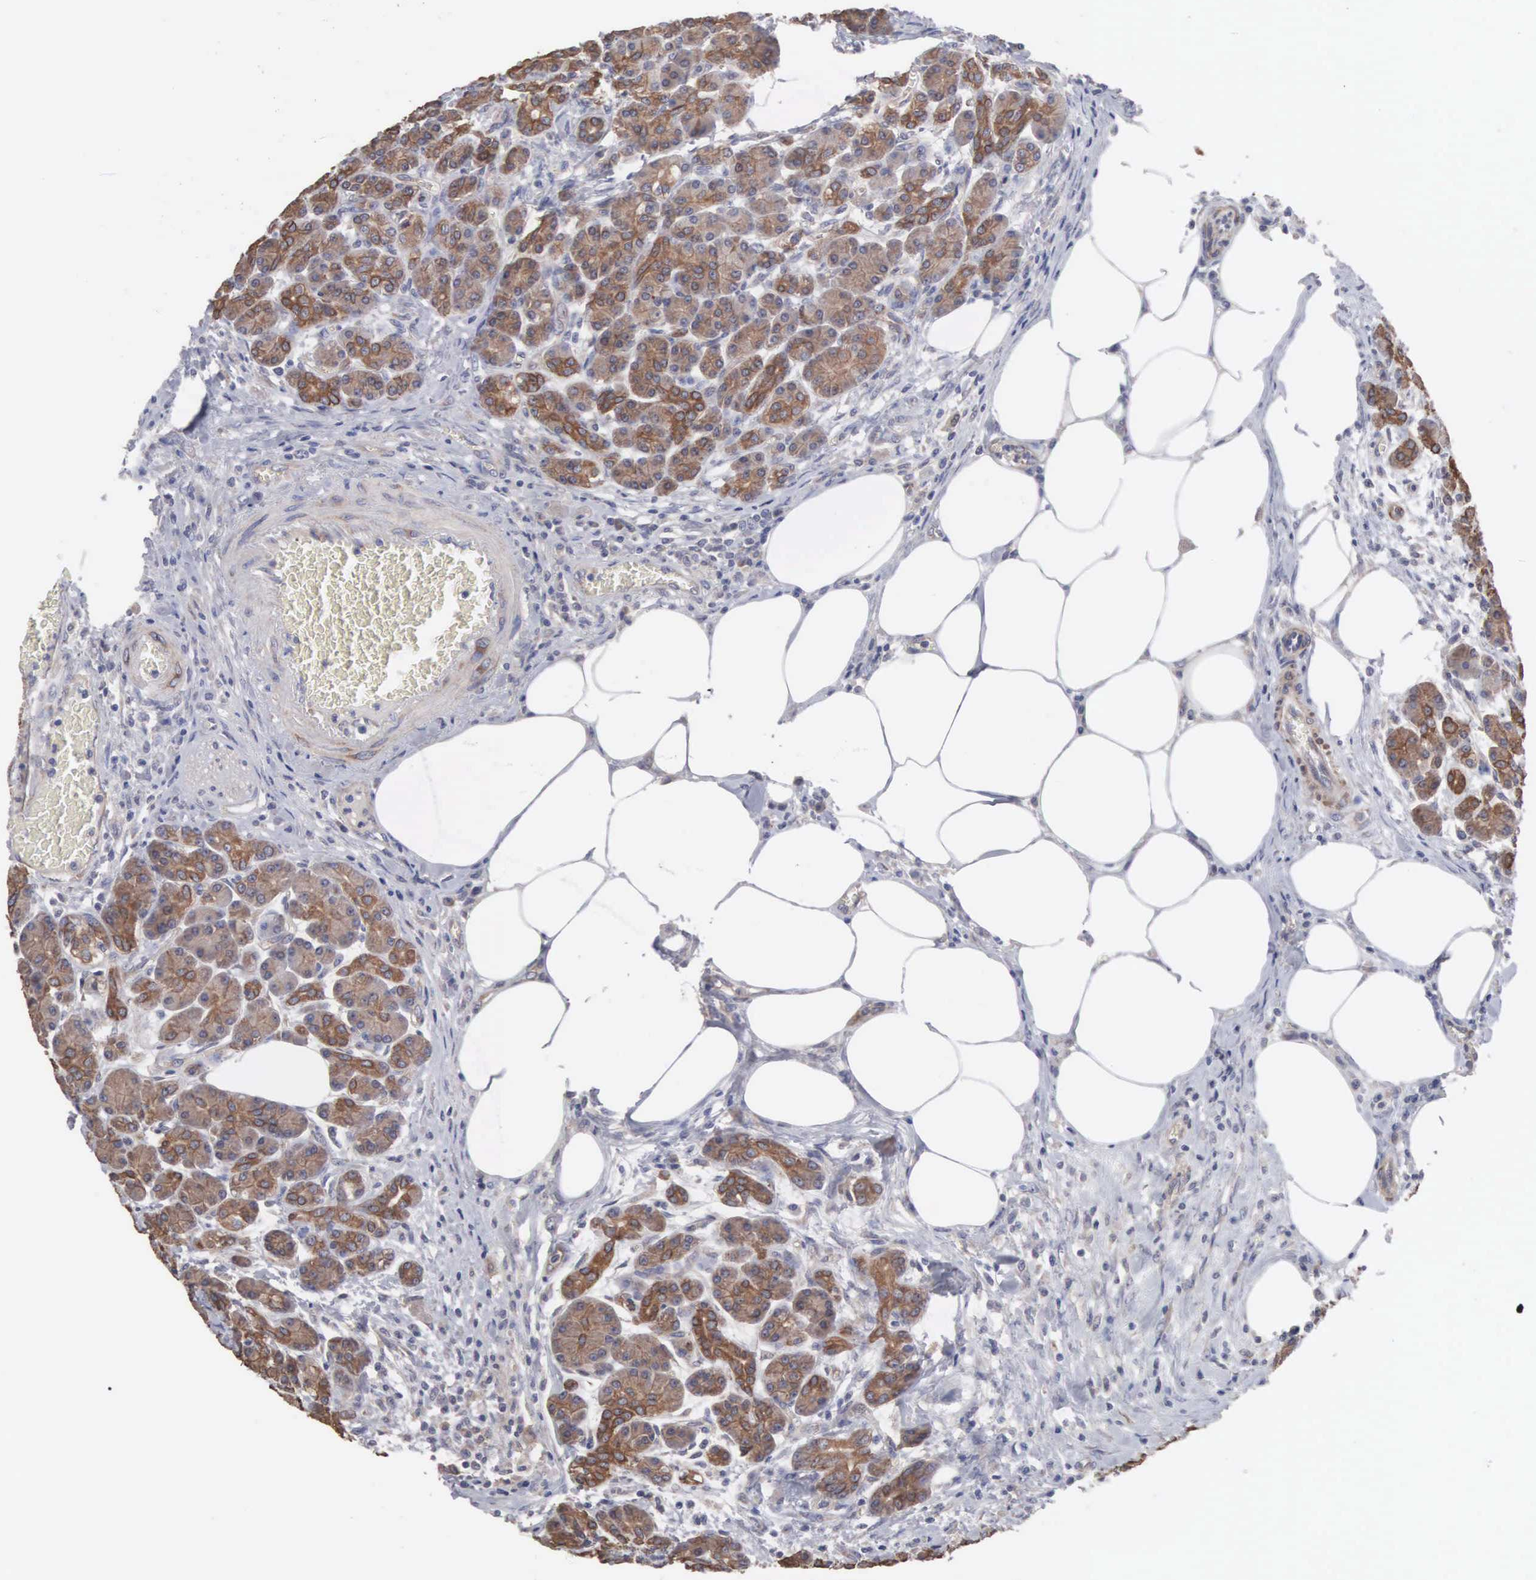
{"staining": {"intensity": "moderate", "quantity": ">75%", "location": "cytoplasmic/membranous"}, "tissue": "pancreas", "cell_type": "Exocrine glandular cells", "image_type": "normal", "snomed": [{"axis": "morphology", "description": "Normal tissue, NOS"}, {"axis": "topography", "description": "Pancreas"}], "caption": "Immunohistochemistry (IHC) (DAB (3,3'-diaminobenzidine)) staining of unremarkable pancreas exhibits moderate cytoplasmic/membranous protein expression in approximately >75% of exocrine glandular cells. (DAB = brown stain, brightfield microscopy at high magnification).", "gene": "INF2", "patient": {"sex": "female", "age": 73}}